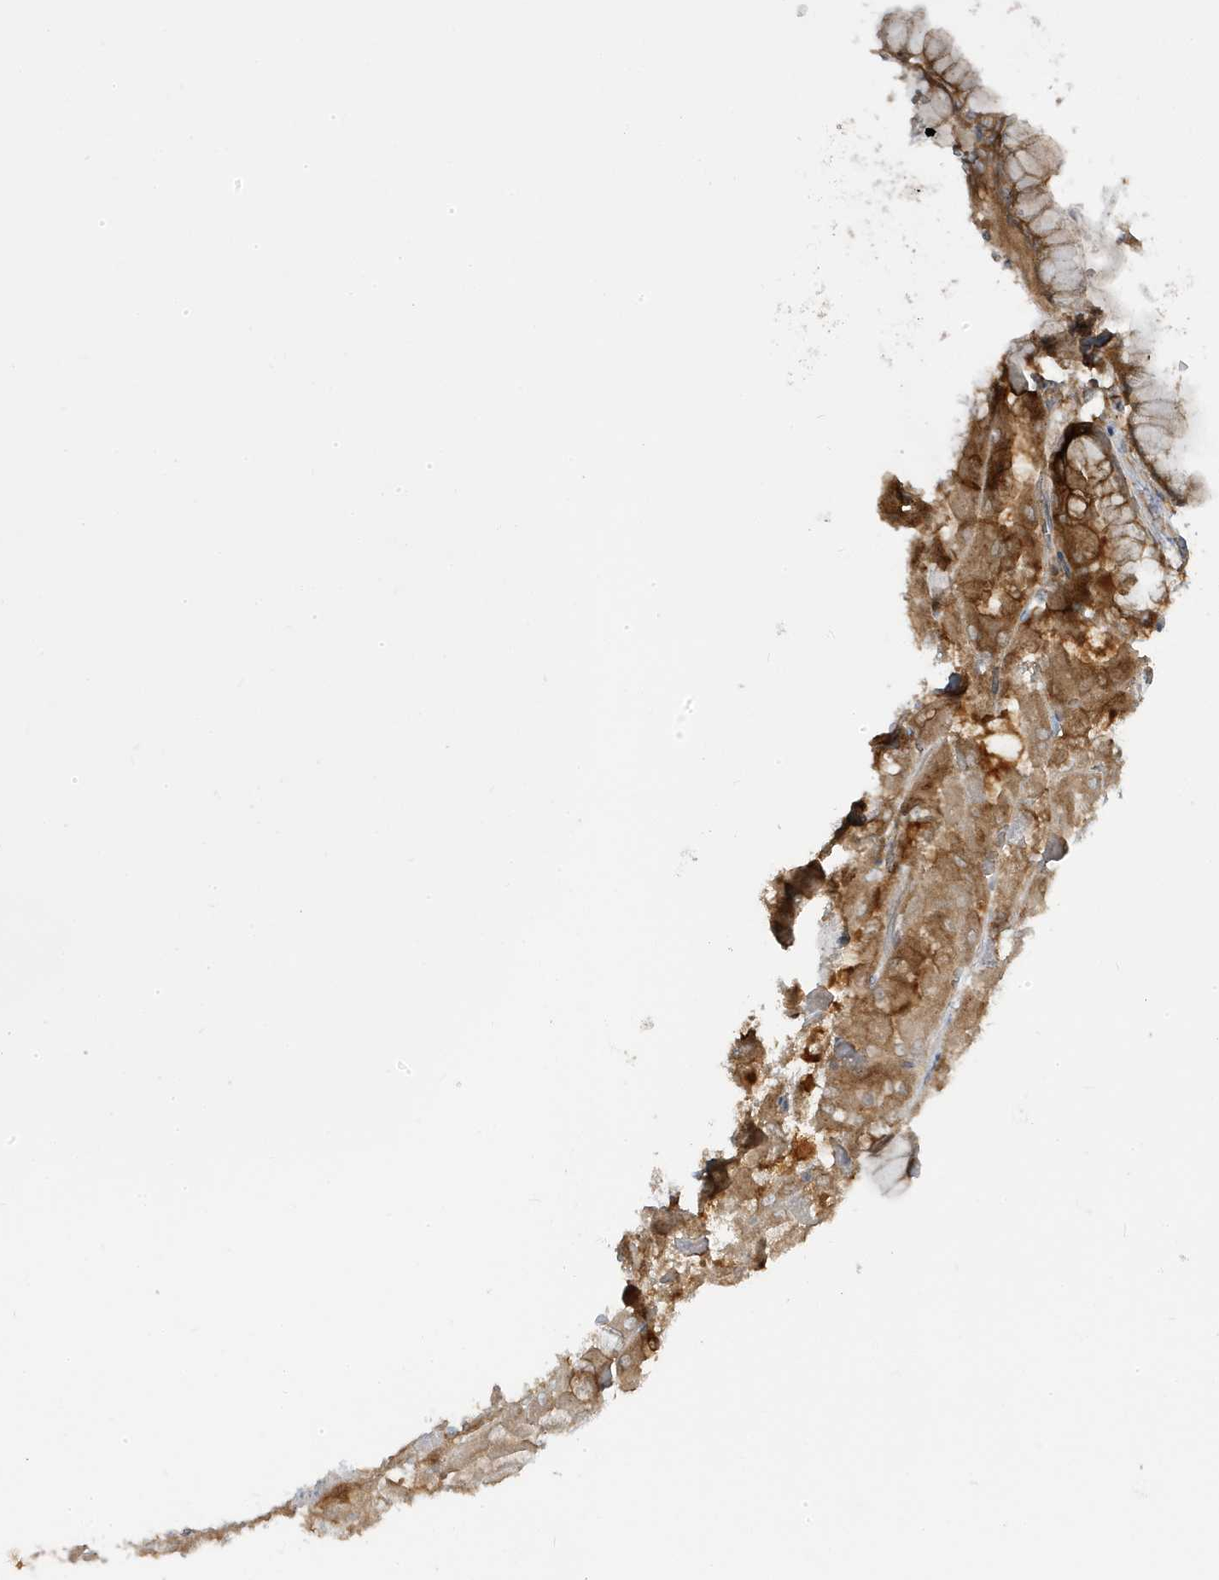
{"staining": {"intensity": "moderate", "quantity": "<25%", "location": "cytoplasmic/membranous"}, "tissue": "stomach", "cell_type": "Glandular cells", "image_type": "normal", "snomed": [{"axis": "morphology", "description": "Normal tissue, NOS"}, {"axis": "topography", "description": "Stomach"}], "caption": "Stomach stained for a protein displays moderate cytoplasmic/membranous positivity in glandular cells. The protein is stained brown, and the nuclei are stained in blue (DAB (3,3'-diaminobenzidine) IHC with brightfield microscopy, high magnification).", "gene": "STAM", "patient": {"sex": "female", "age": 61}}